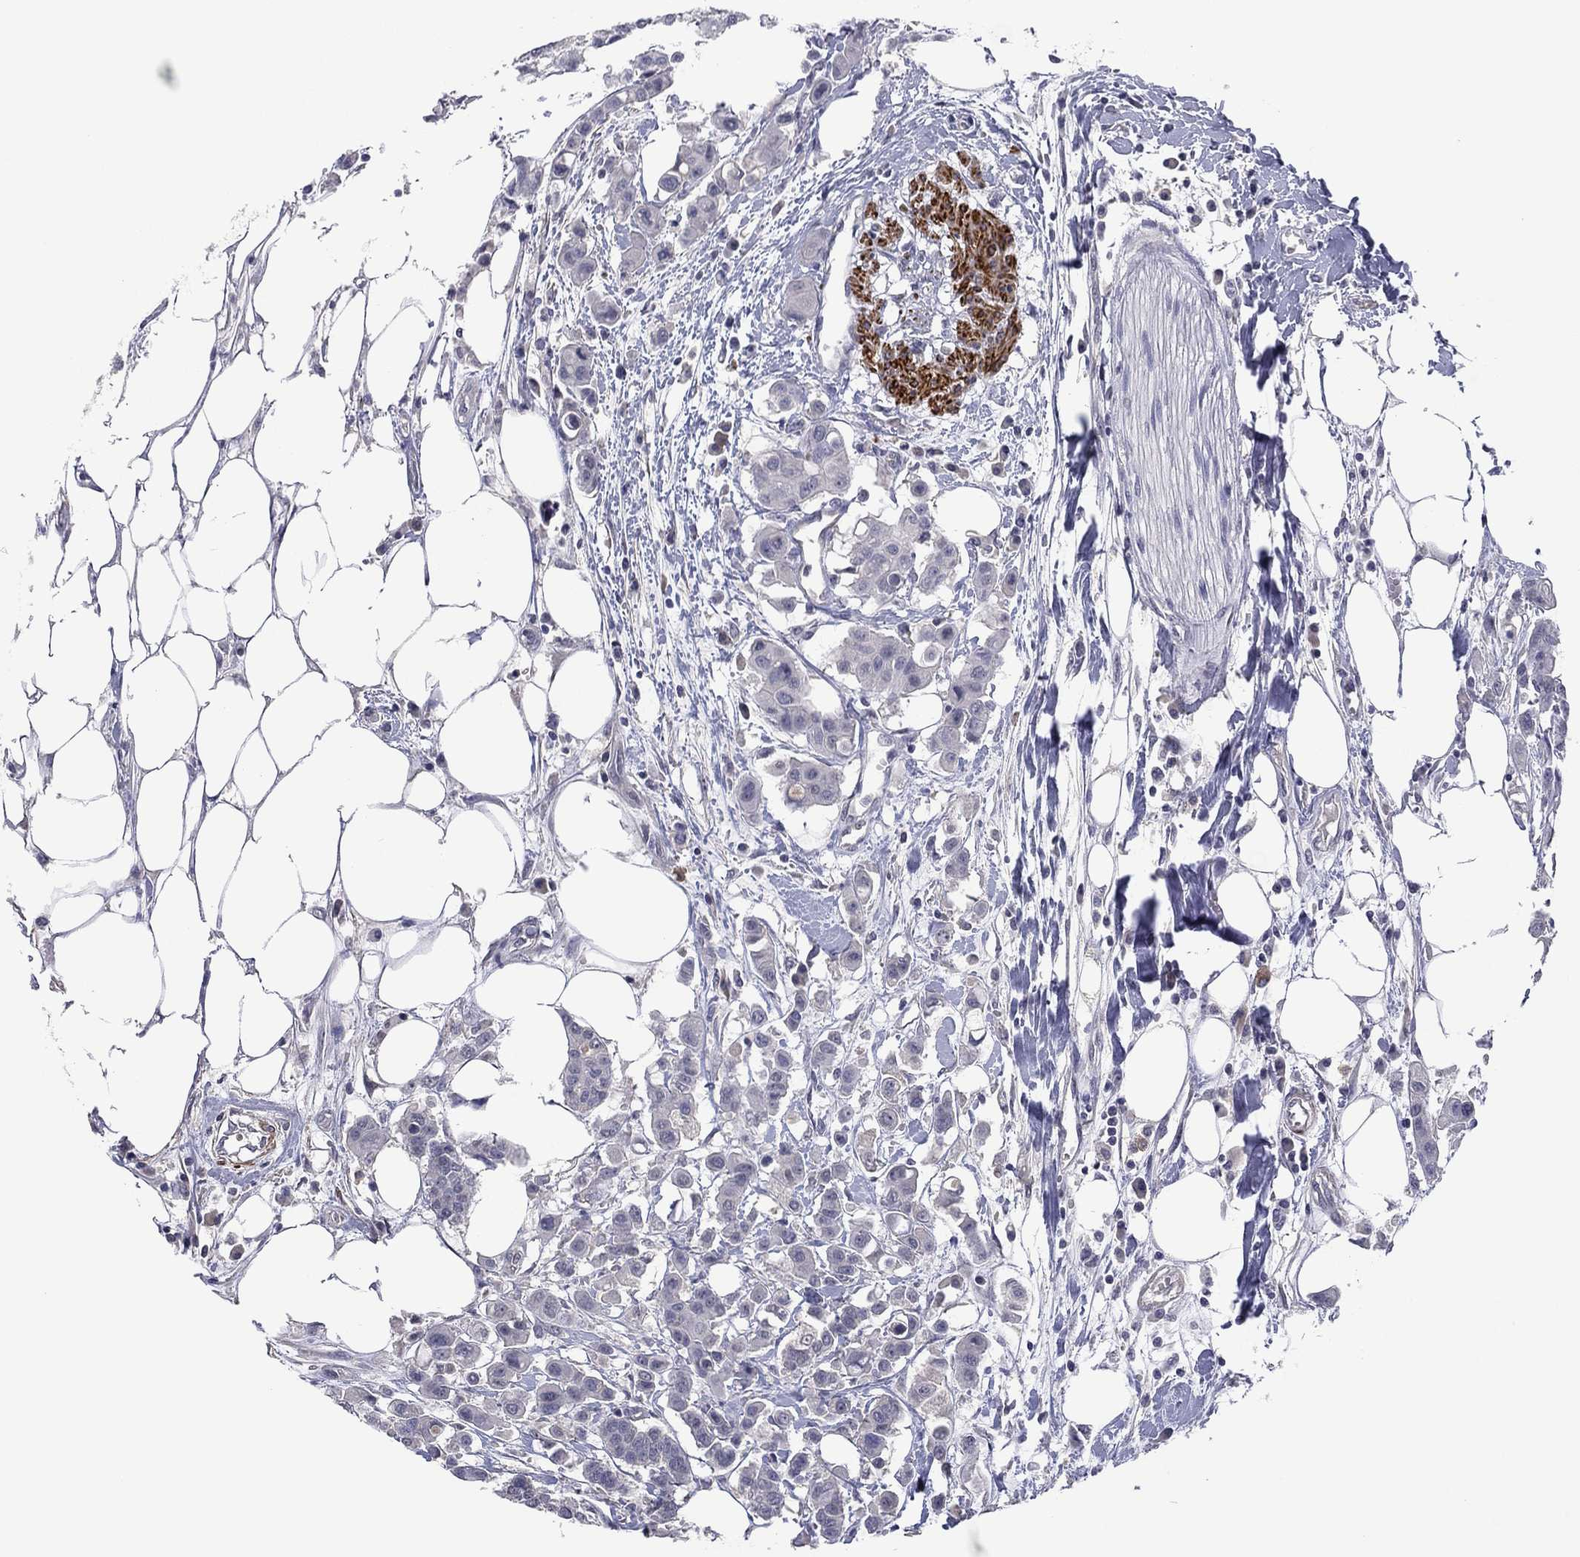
{"staining": {"intensity": "negative", "quantity": "none", "location": "none"}, "tissue": "carcinoid", "cell_type": "Tumor cells", "image_type": "cancer", "snomed": [{"axis": "morphology", "description": "Carcinoid, malignant, NOS"}, {"axis": "topography", "description": "Colon"}], "caption": "The photomicrograph reveals no staining of tumor cells in carcinoid (malignant).", "gene": "IP6K3", "patient": {"sex": "male", "age": 81}}